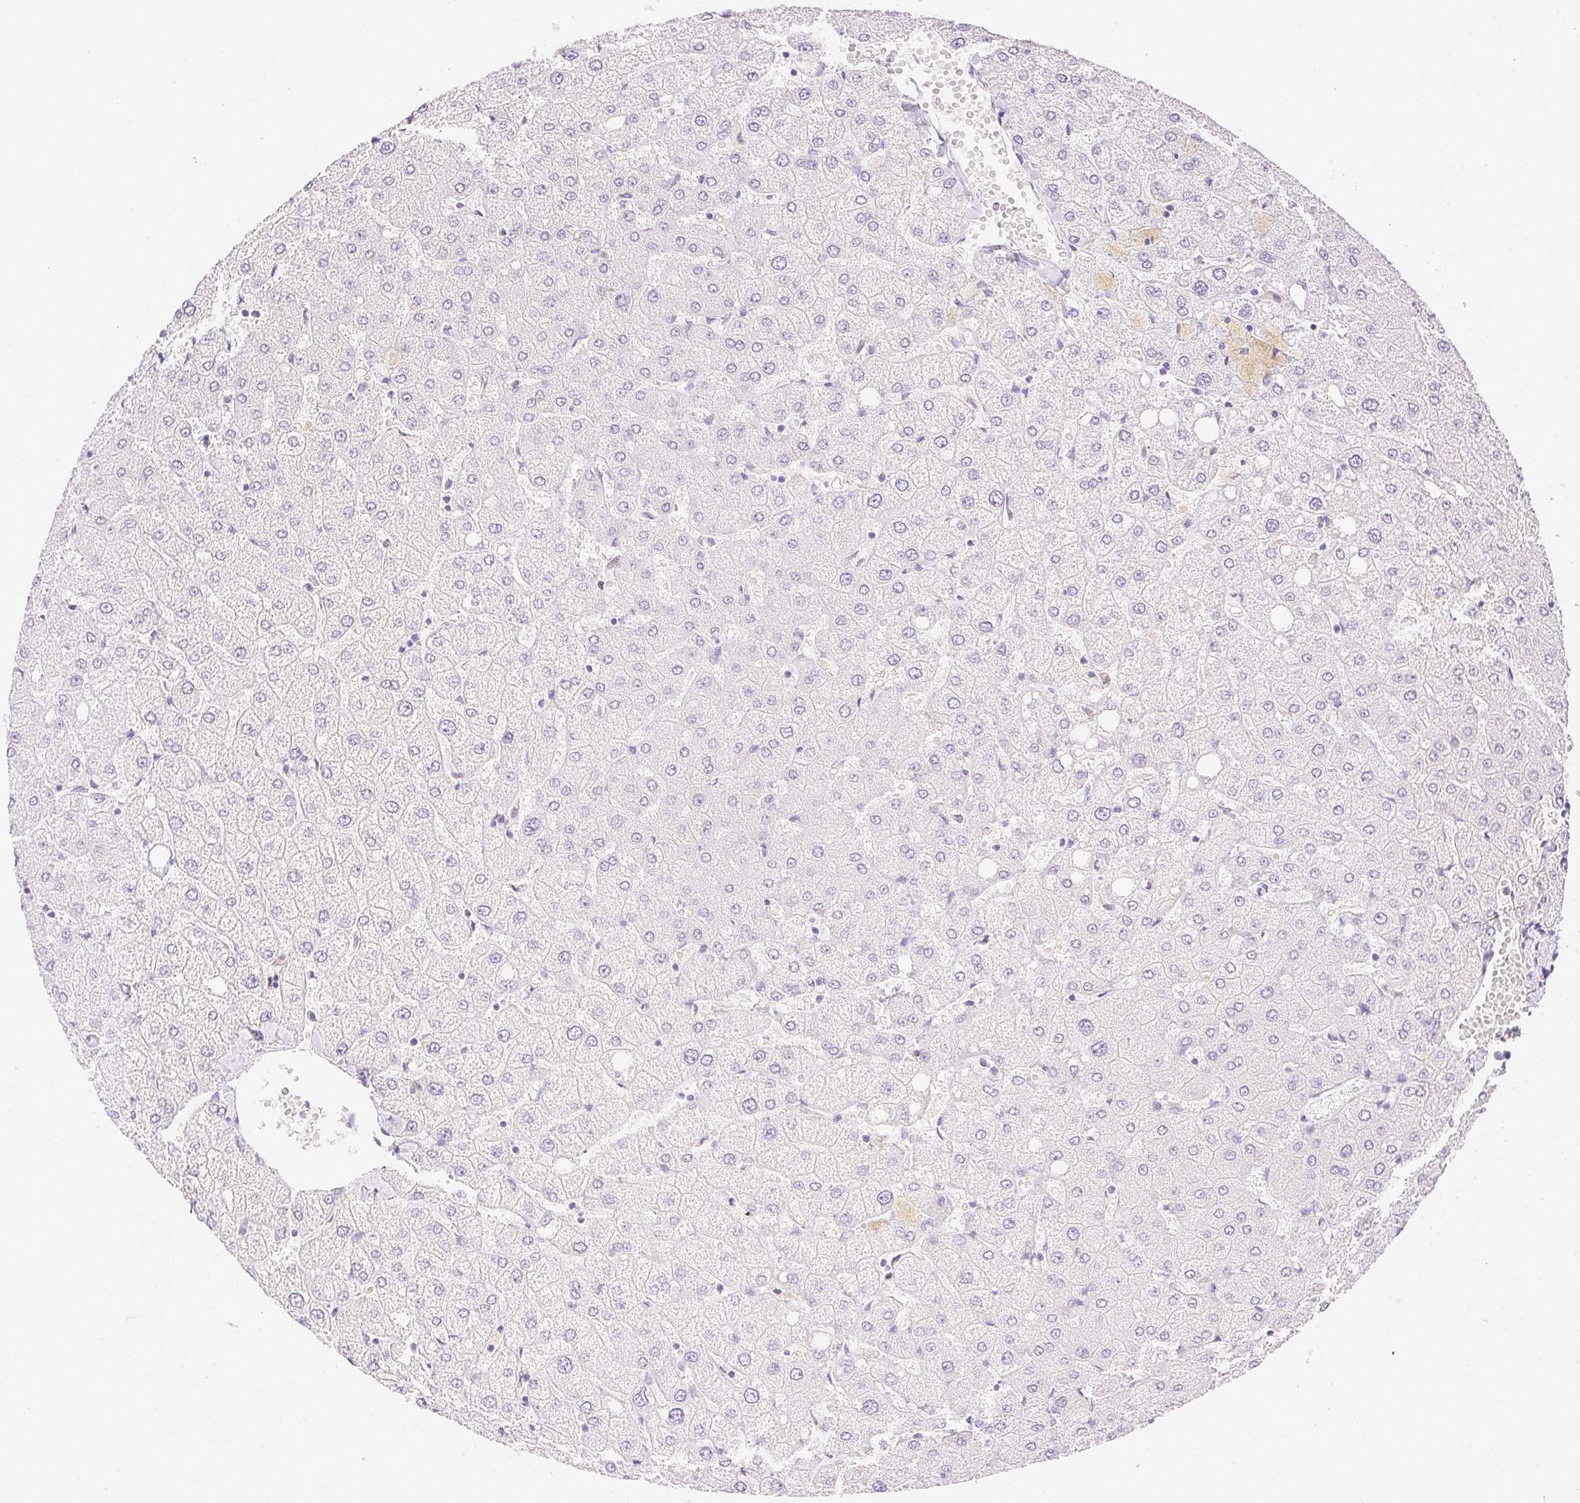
{"staining": {"intensity": "negative", "quantity": "none", "location": "none"}, "tissue": "liver", "cell_type": "Cholangiocytes", "image_type": "normal", "snomed": [{"axis": "morphology", "description": "Normal tissue, NOS"}, {"axis": "topography", "description": "Liver"}], "caption": "Cholangiocytes are negative for protein expression in normal human liver. The staining is performed using DAB (3,3'-diaminobenzidine) brown chromogen with nuclei counter-stained in using hematoxylin.", "gene": "SPACA4", "patient": {"sex": "female", "age": 54}}